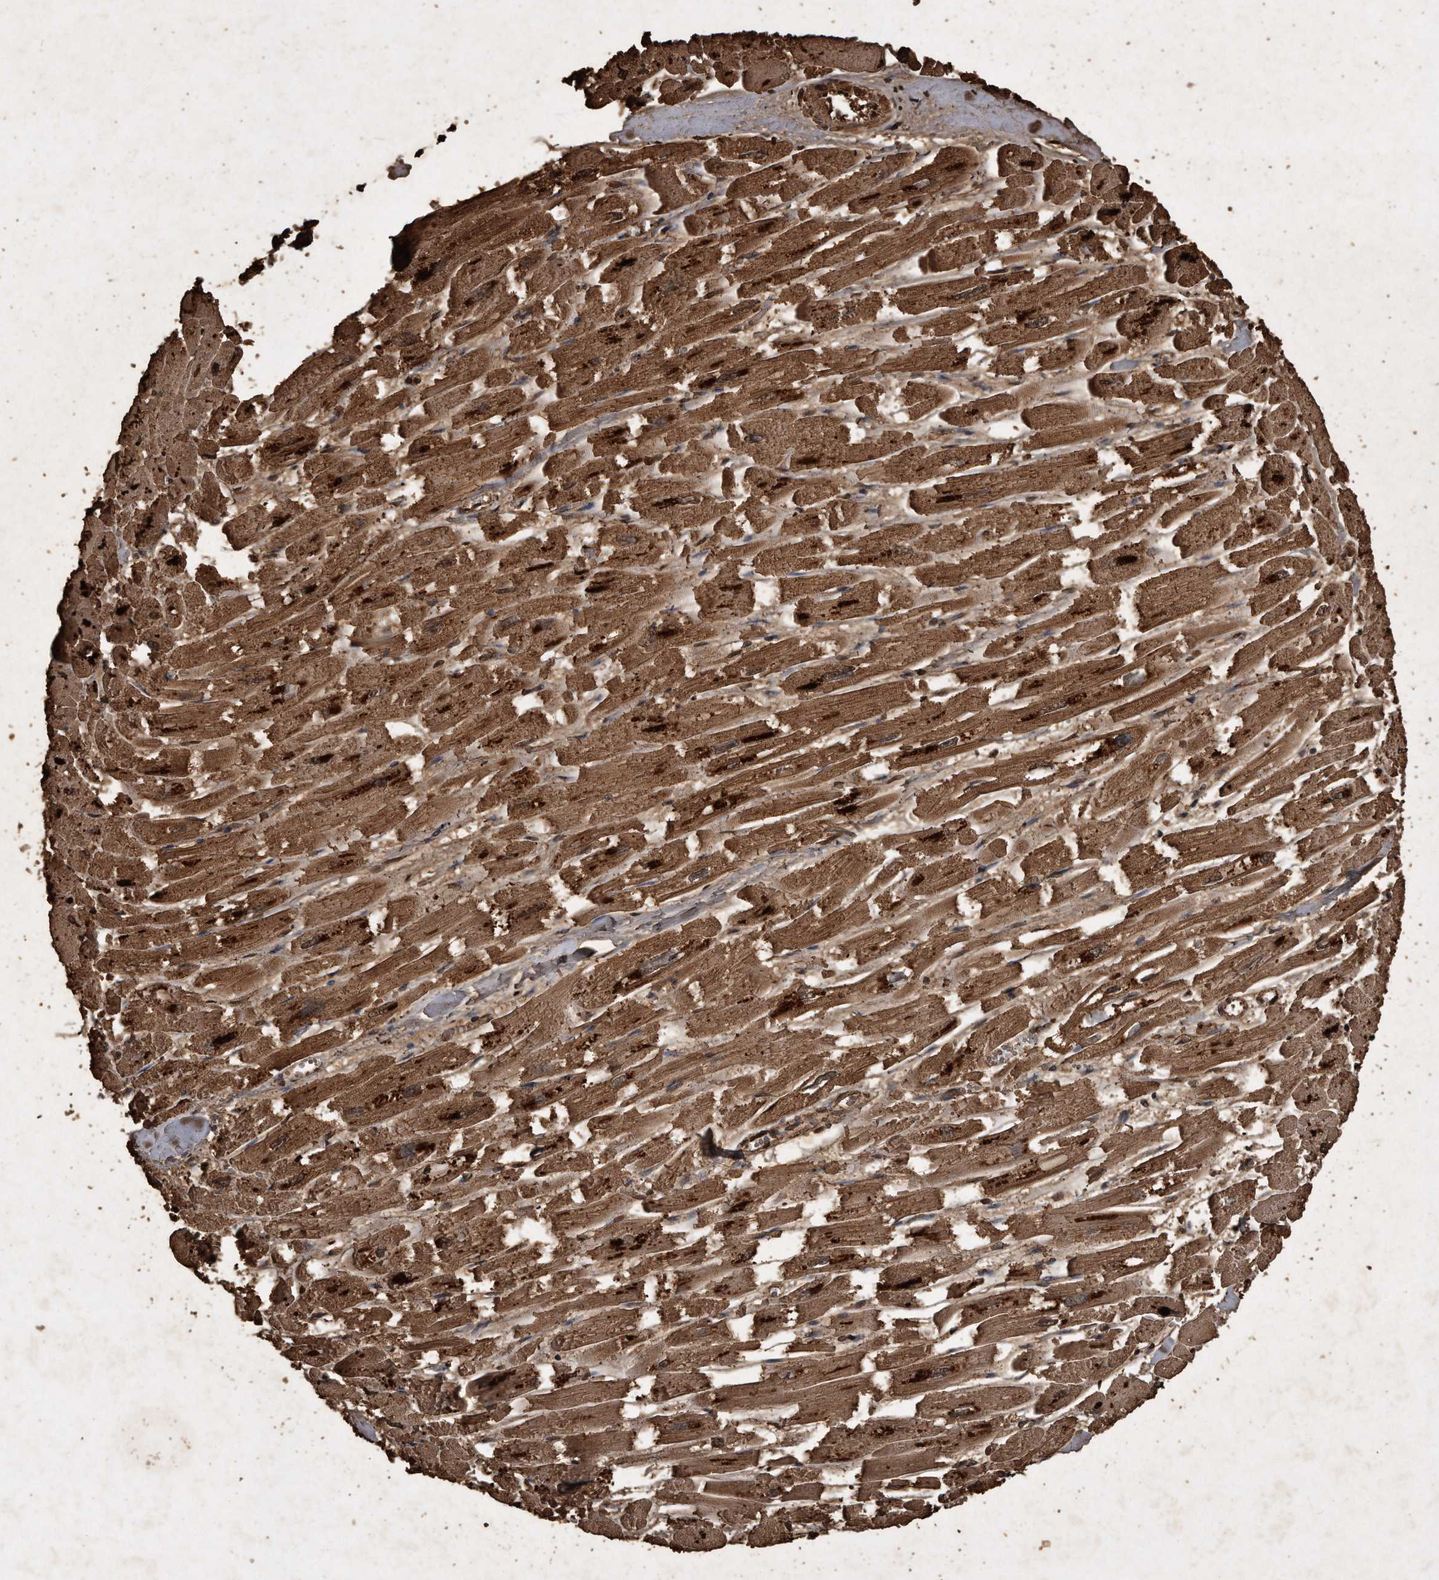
{"staining": {"intensity": "strong", "quantity": ">75%", "location": "cytoplasmic/membranous"}, "tissue": "heart muscle", "cell_type": "Cardiomyocytes", "image_type": "normal", "snomed": [{"axis": "morphology", "description": "Normal tissue, NOS"}, {"axis": "topography", "description": "Heart"}], "caption": "IHC of unremarkable human heart muscle displays high levels of strong cytoplasmic/membranous expression in approximately >75% of cardiomyocytes. Nuclei are stained in blue.", "gene": "CFLAR", "patient": {"sex": "male", "age": 54}}